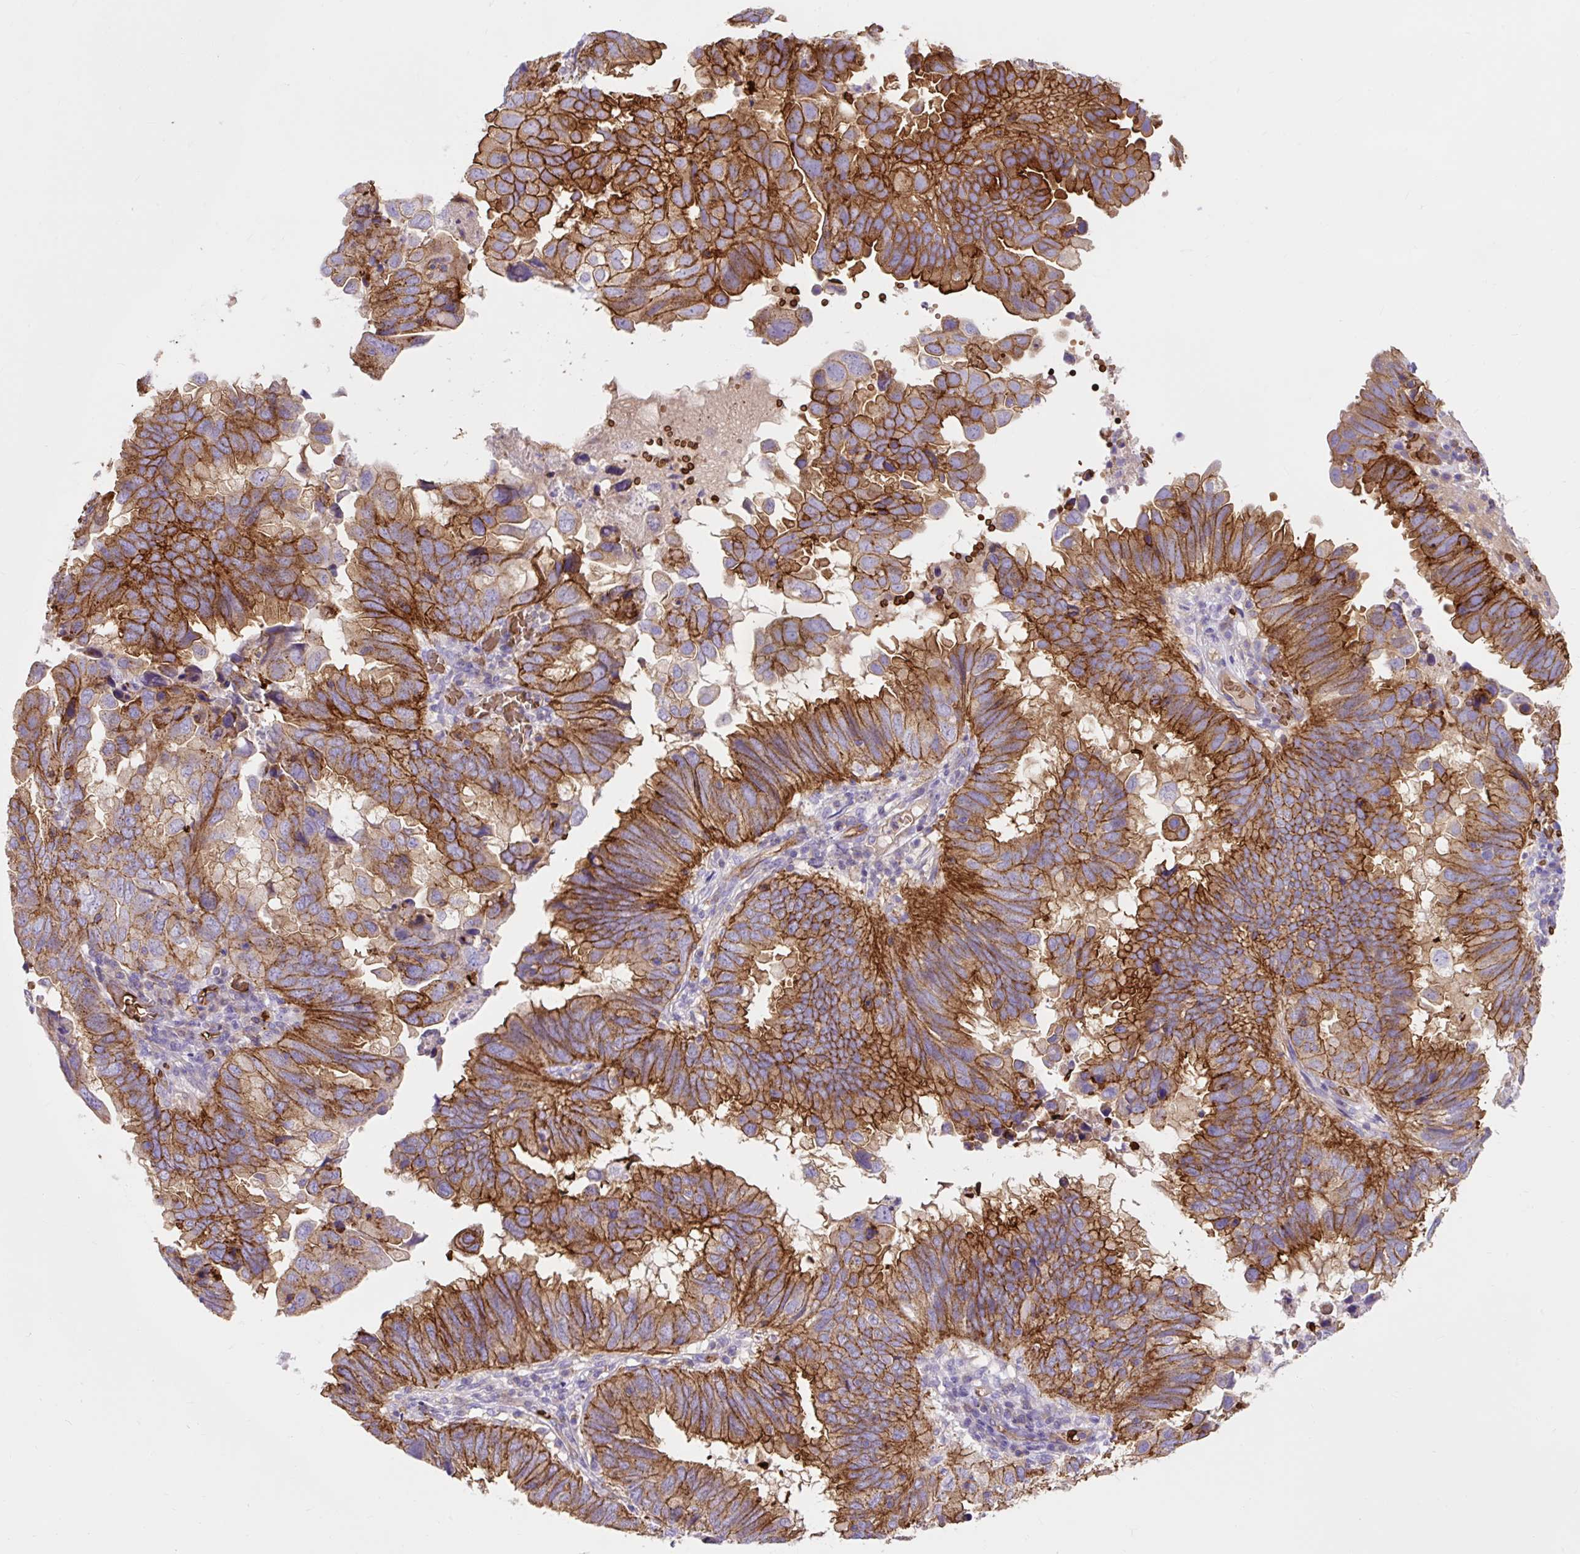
{"staining": {"intensity": "strong", "quantity": ">75%", "location": "cytoplasmic/membranous"}, "tissue": "endometrial cancer", "cell_type": "Tumor cells", "image_type": "cancer", "snomed": [{"axis": "morphology", "description": "Adenocarcinoma, NOS"}, {"axis": "topography", "description": "Uterus"}], "caption": "High-magnification brightfield microscopy of endometrial cancer stained with DAB (3,3'-diaminobenzidine) (brown) and counterstained with hematoxylin (blue). tumor cells exhibit strong cytoplasmic/membranous positivity is seen in approximately>75% of cells.", "gene": "HIP1R", "patient": {"sex": "female", "age": 77}}